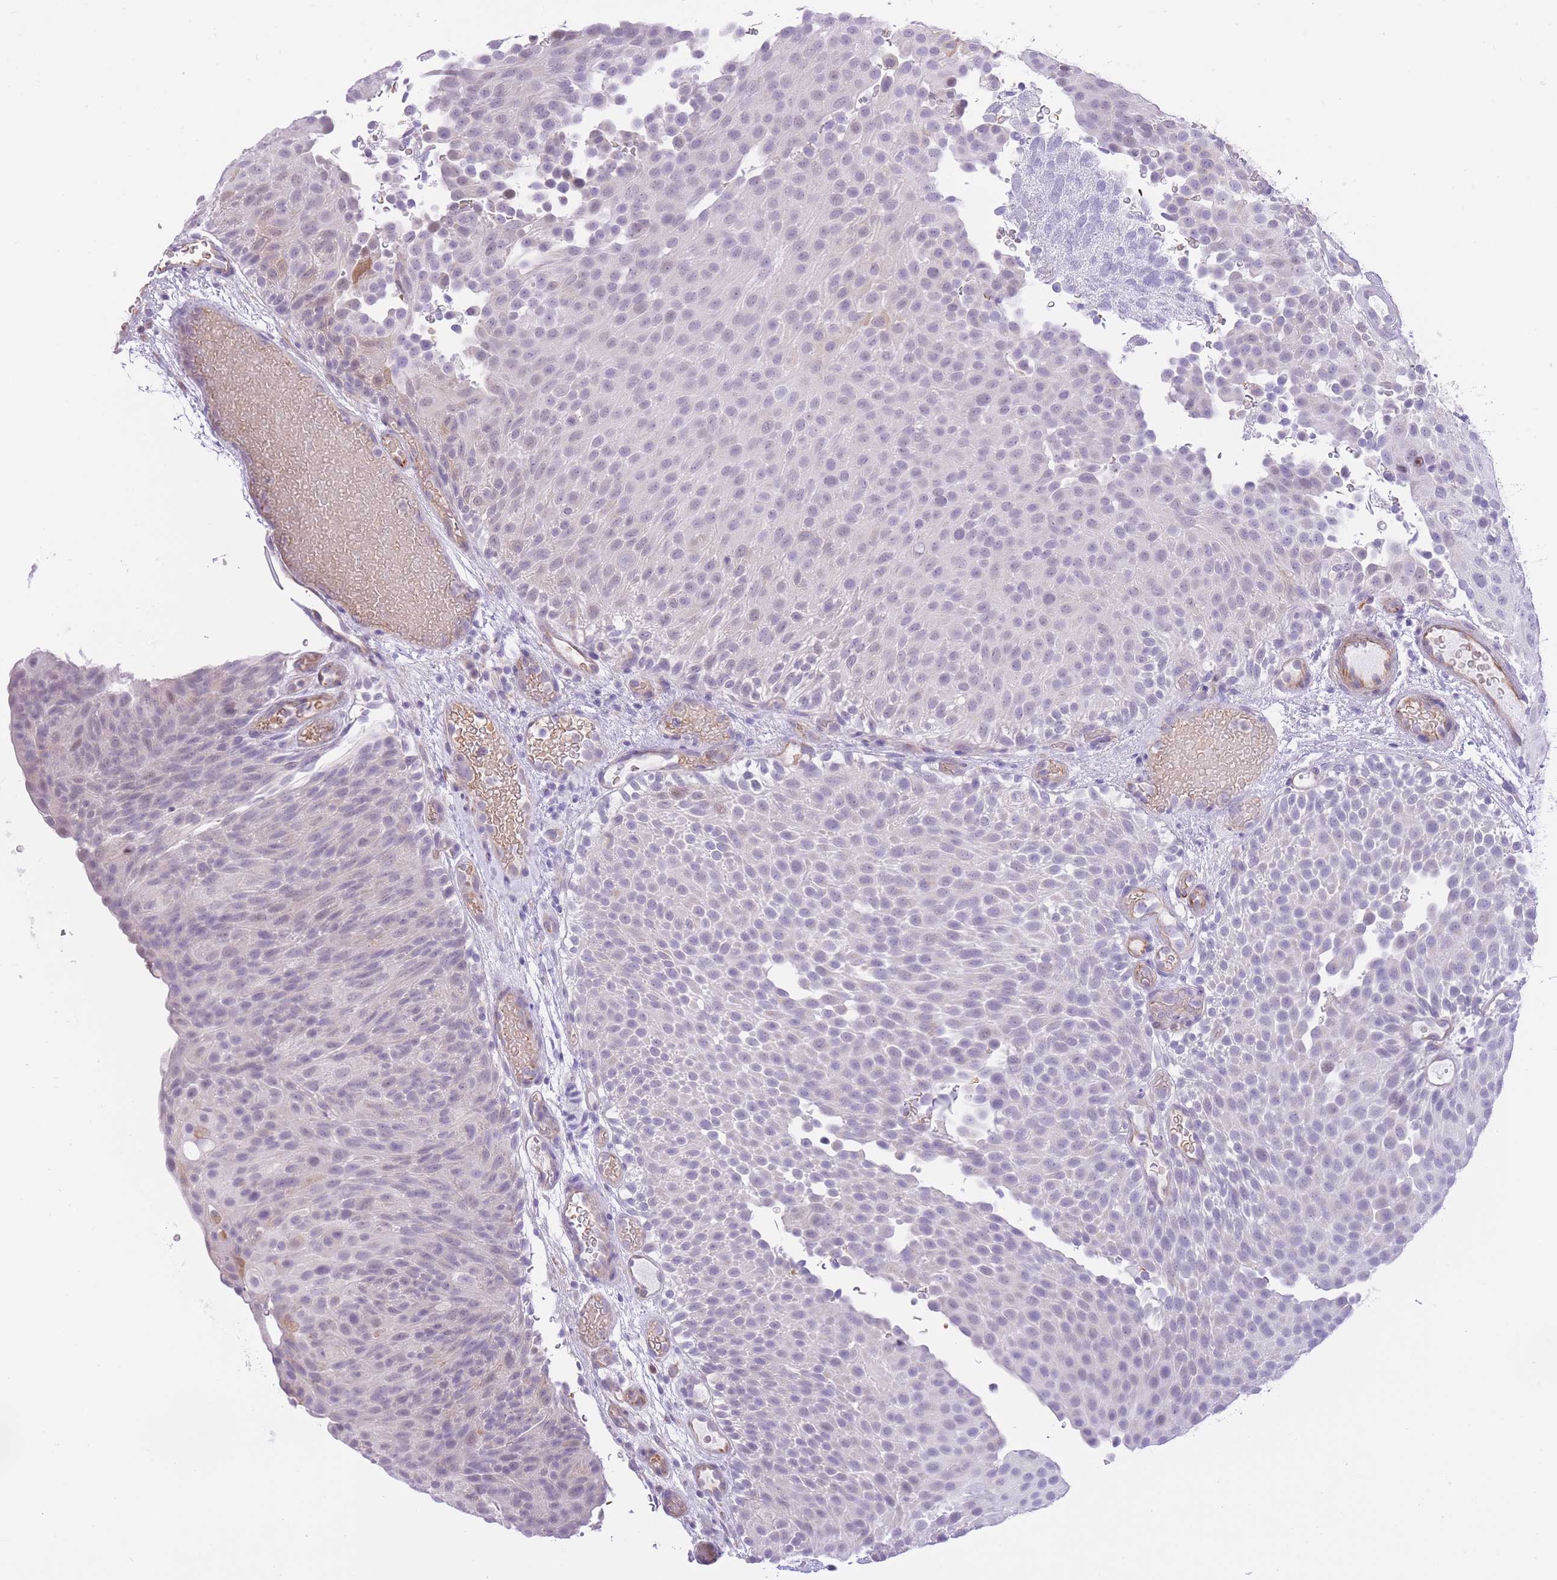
{"staining": {"intensity": "weak", "quantity": "<25%", "location": "nuclear"}, "tissue": "urothelial cancer", "cell_type": "Tumor cells", "image_type": "cancer", "snomed": [{"axis": "morphology", "description": "Urothelial carcinoma, Low grade"}, {"axis": "topography", "description": "Urinary bladder"}], "caption": "Immunohistochemistry (IHC) micrograph of urothelial carcinoma (low-grade) stained for a protein (brown), which shows no staining in tumor cells.", "gene": "MEIOSIN", "patient": {"sex": "male", "age": 78}}